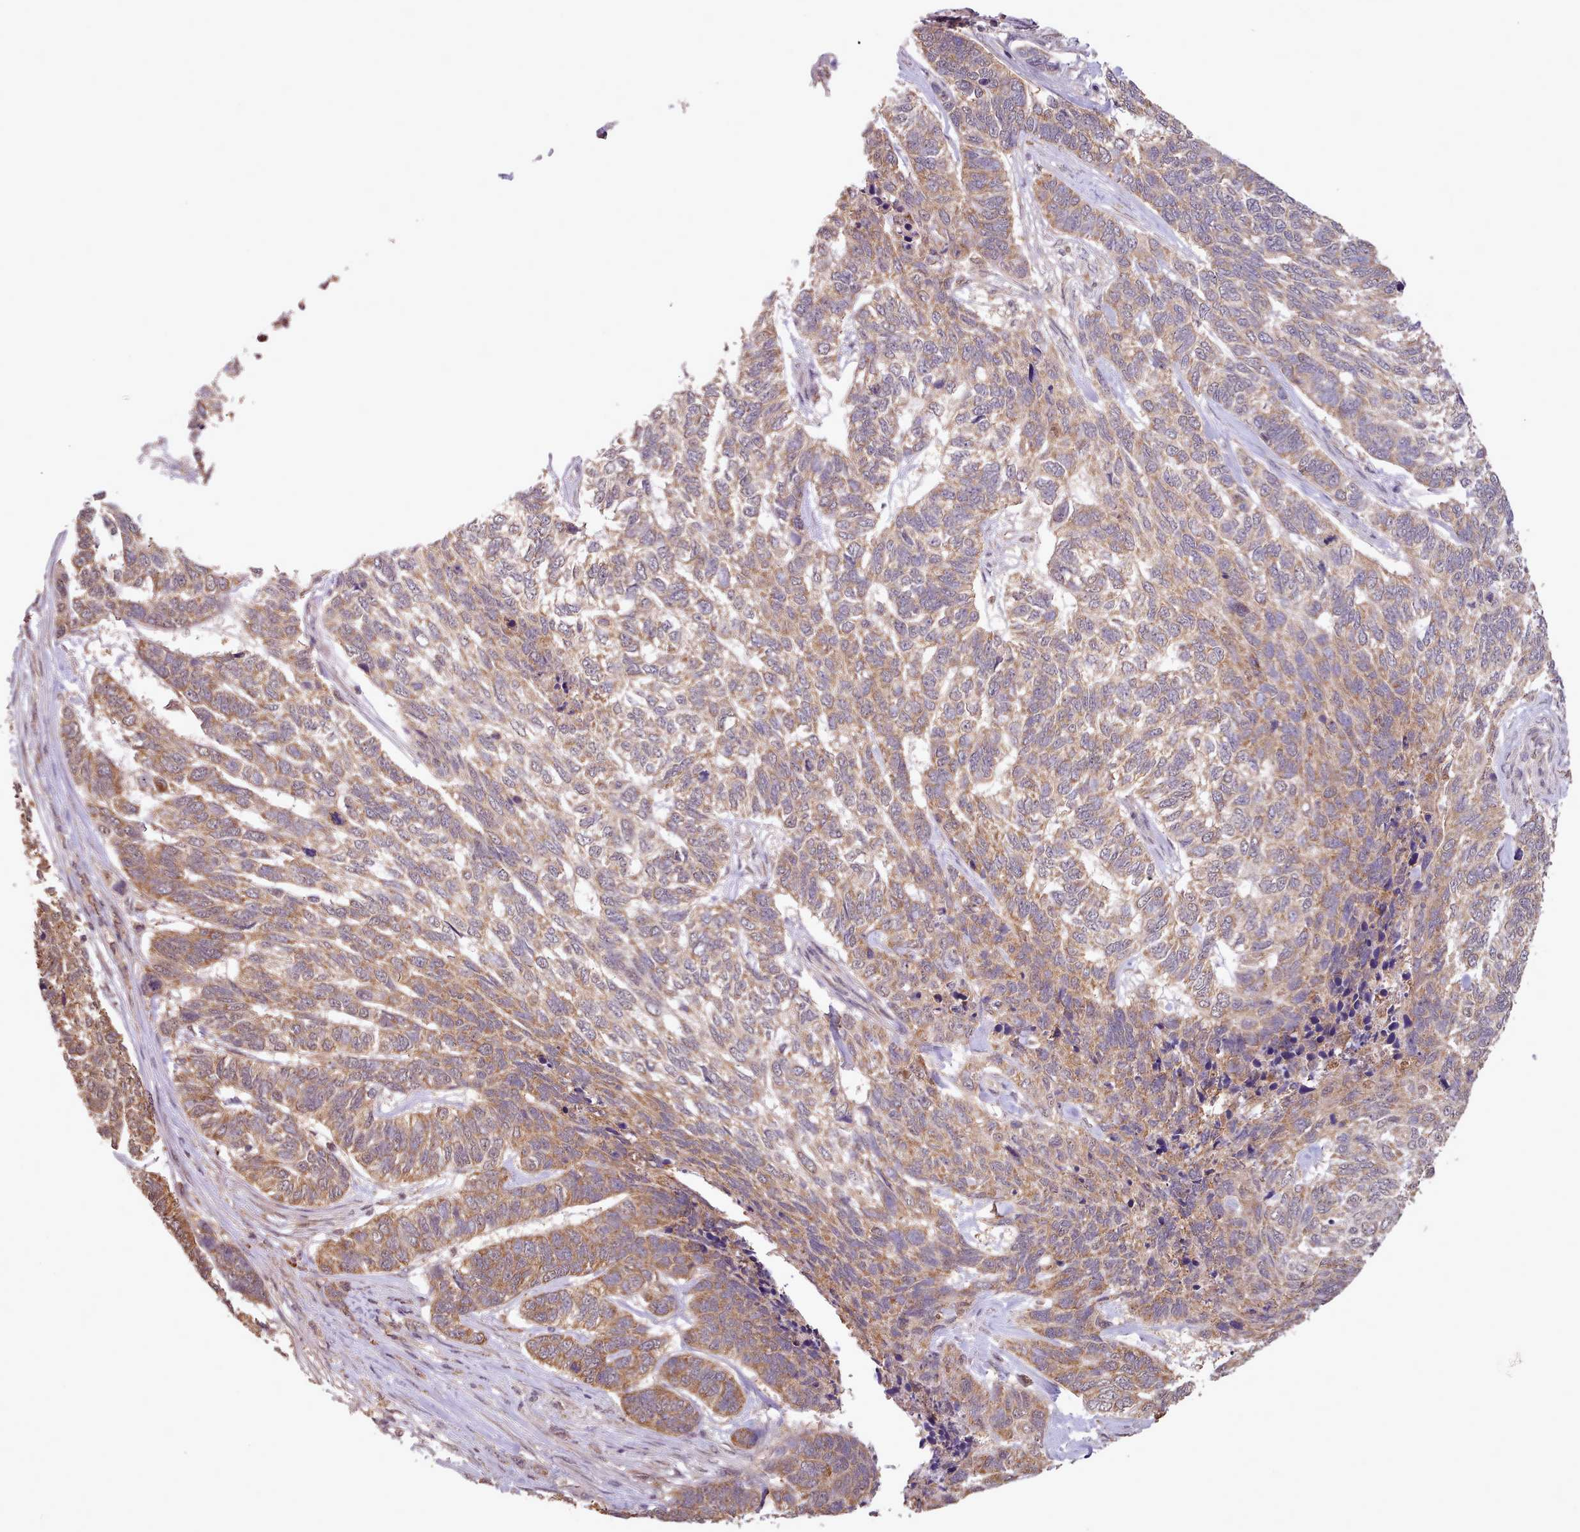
{"staining": {"intensity": "moderate", "quantity": "25%-75%", "location": "cytoplasmic/membranous"}, "tissue": "skin cancer", "cell_type": "Tumor cells", "image_type": "cancer", "snomed": [{"axis": "morphology", "description": "Basal cell carcinoma"}, {"axis": "topography", "description": "Skin"}], "caption": "There is medium levels of moderate cytoplasmic/membranous expression in tumor cells of skin cancer (basal cell carcinoma), as demonstrated by immunohistochemical staining (brown color).", "gene": "PIP4P1", "patient": {"sex": "female", "age": 65}}